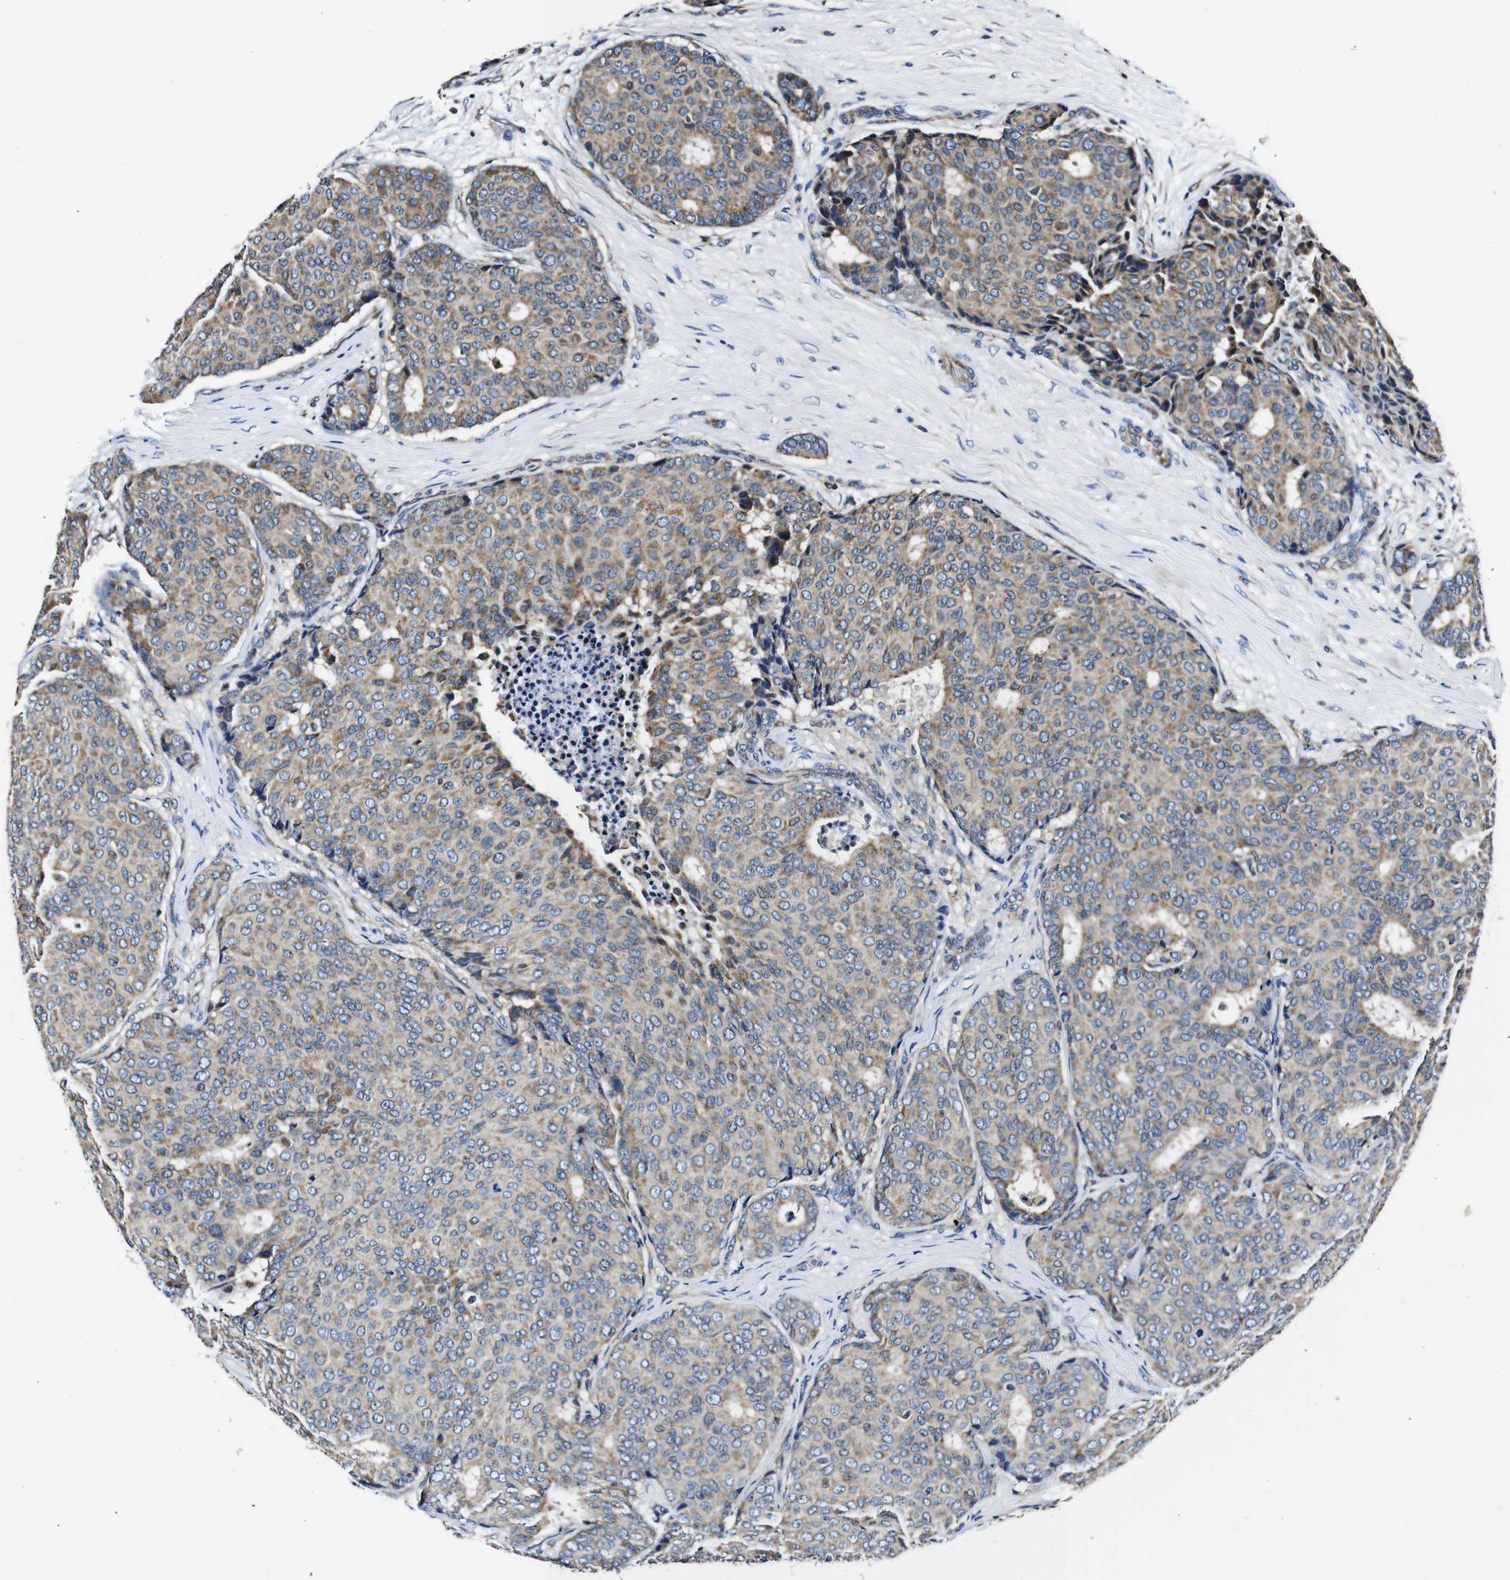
{"staining": {"intensity": "moderate", "quantity": "25%-75%", "location": "cytoplasmic/membranous"}, "tissue": "breast cancer", "cell_type": "Tumor cells", "image_type": "cancer", "snomed": [{"axis": "morphology", "description": "Duct carcinoma"}, {"axis": "topography", "description": "Breast"}], "caption": "Human breast infiltrating ductal carcinoma stained for a protein (brown) exhibits moderate cytoplasmic/membranous positive staining in approximately 25%-75% of tumor cells.", "gene": "HK1", "patient": {"sex": "female", "age": 75}}